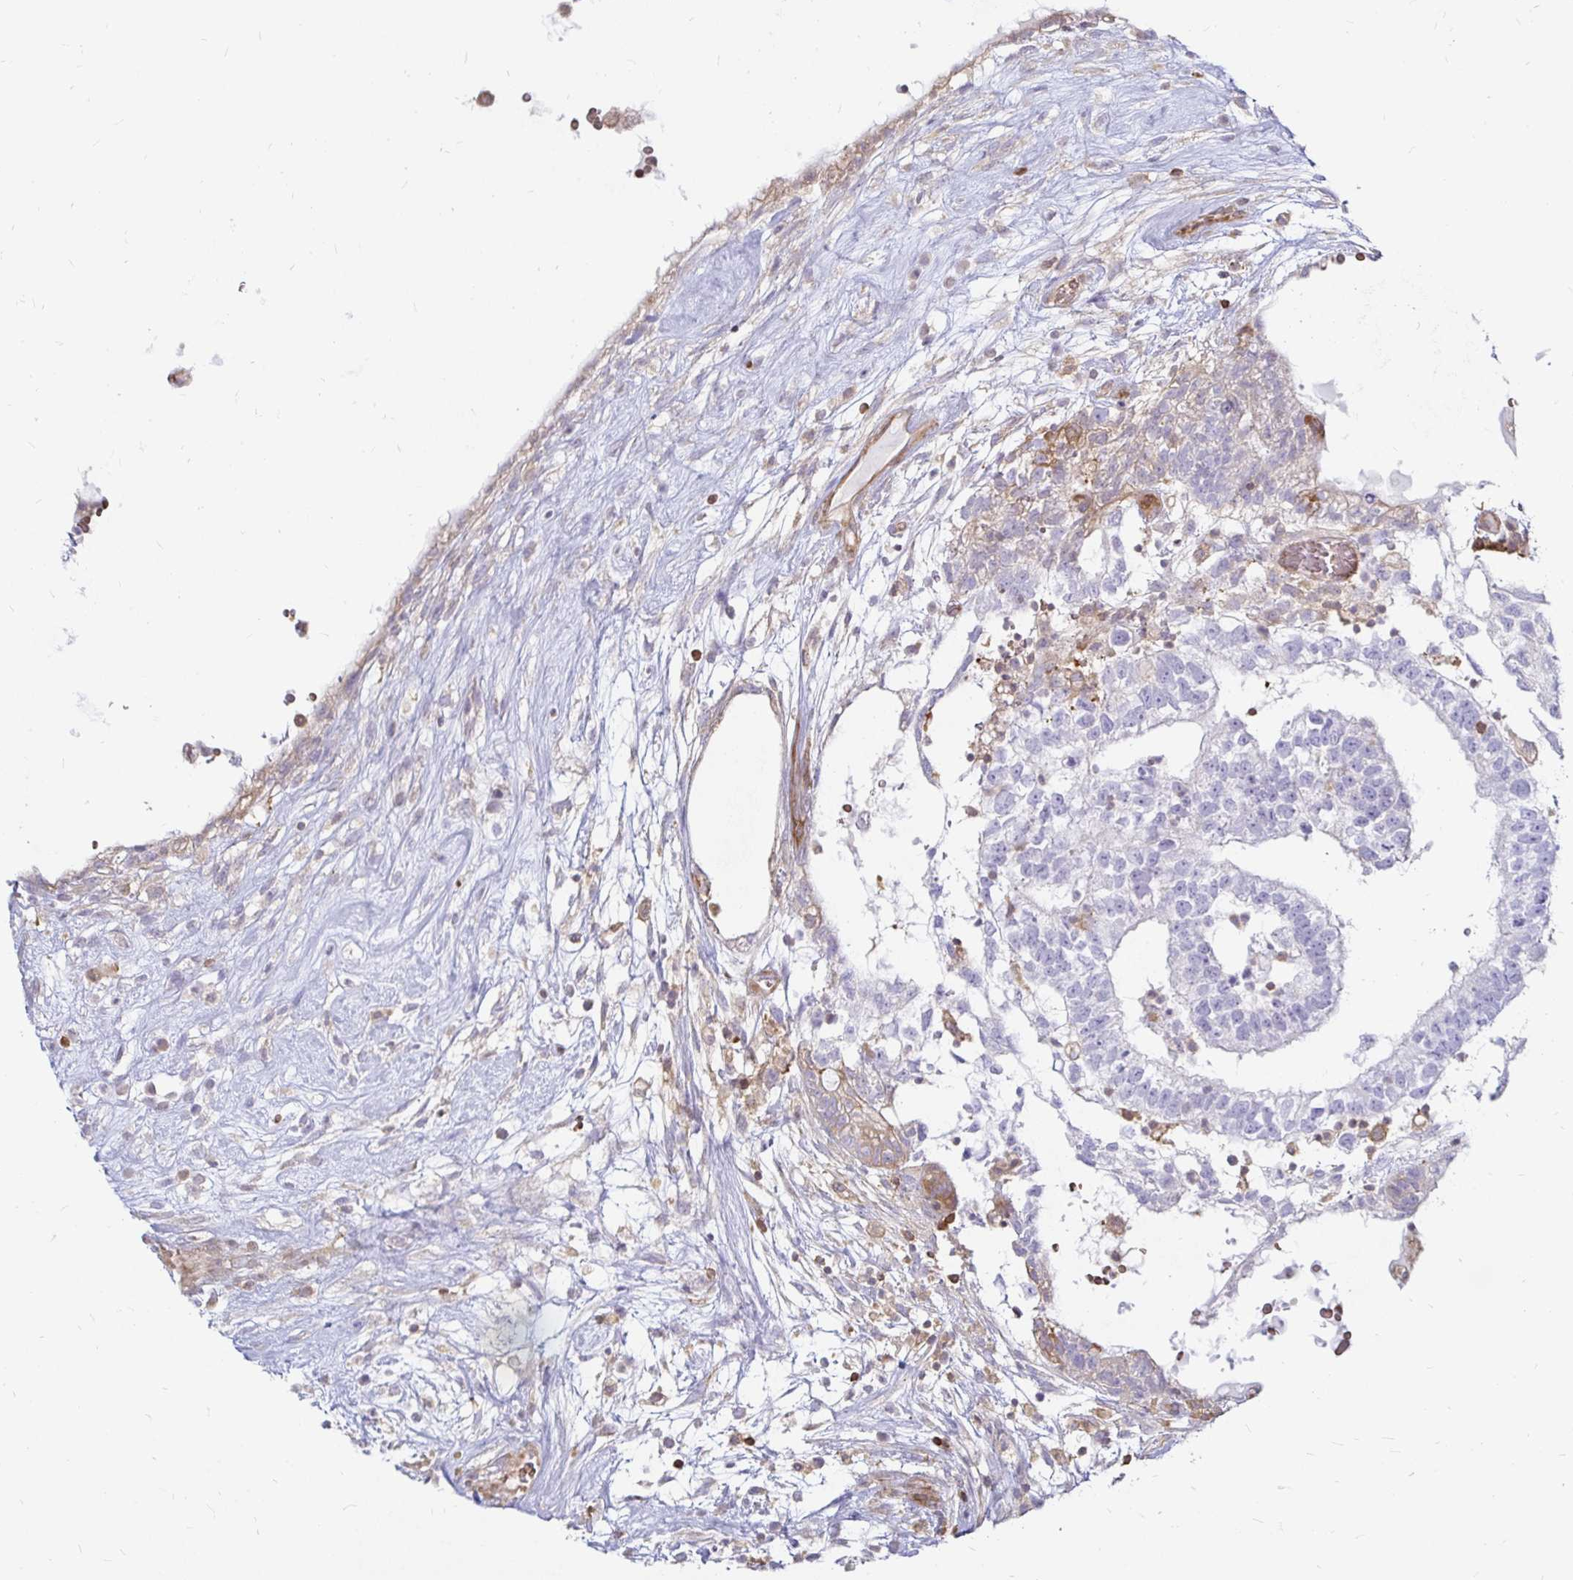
{"staining": {"intensity": "negative", "quantity": "none", "location": "none"}, "tissue": "testis cancer", "cell_type": "Tumor cells", "image_type": "cancer", "snomed": [{"axis": "morphology", "description": "Carcinoma, Embryonal, NOS"}, {"axis": "topography", "description": "Testis"}], "caption": "An immunohistochemistry histopathology image of testis embryonal carcinoma is shown. There is no staining in tumor cells of testis embryonal carcinoma.", "gene": "CAST", "patient": {"sex": "male", "age": 32}}